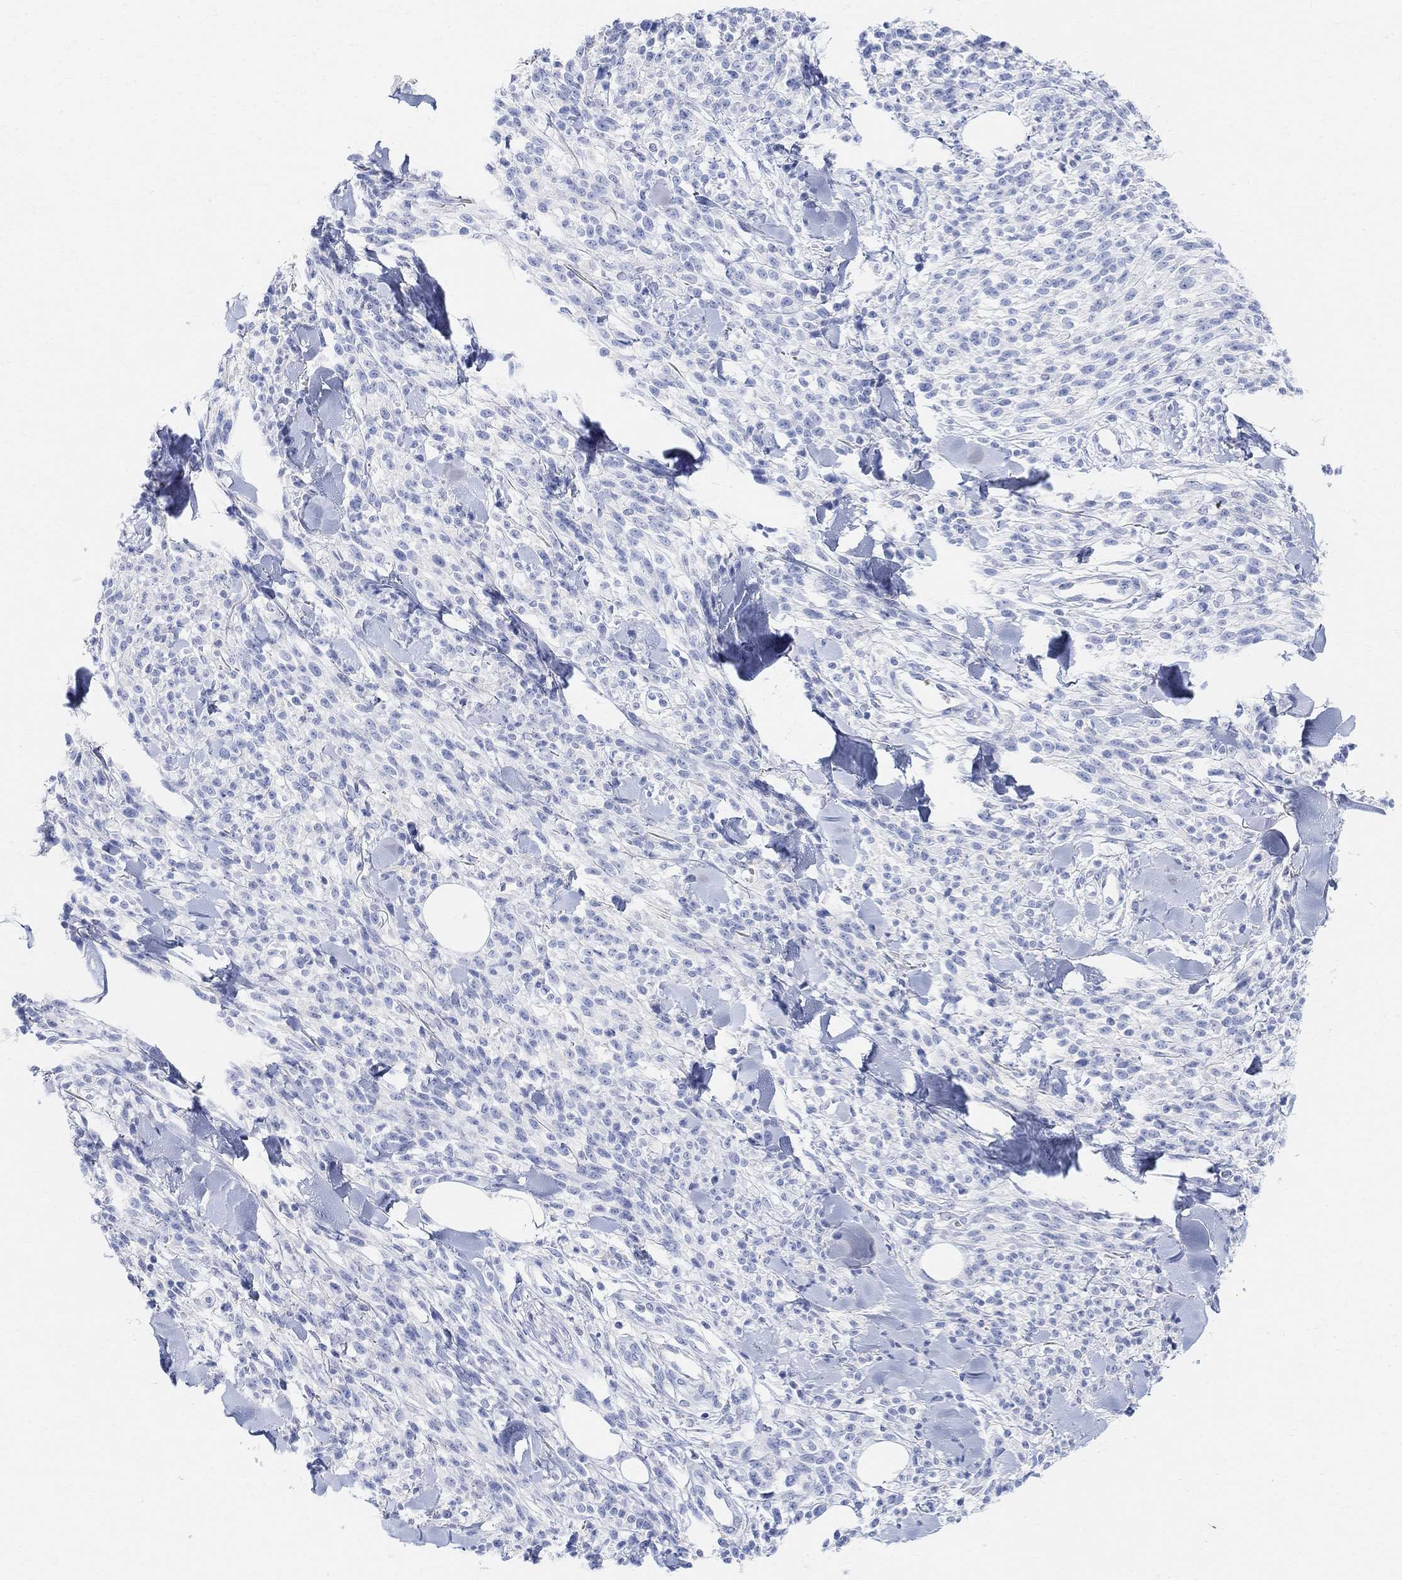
{"staining": {"intensity": "negative", "quantity": "none", "location": "none"}, "tissue": "melanoma", "cell_type": "Tumor cells", "image_type": "cancer", "snomed": [{"axis": "morphology", "description": "Malignant melanoma, NOS"}, {"axis": "topography", "description": "Skin"}, {"axis": "topography", "description": "Skin of trunk"}], "caption": "The photomicrograph exhibits no staining of tumor cells in malignant melanoma.", "gene": "RETNLB", "patient": {"sex": "male", "age": 74}}